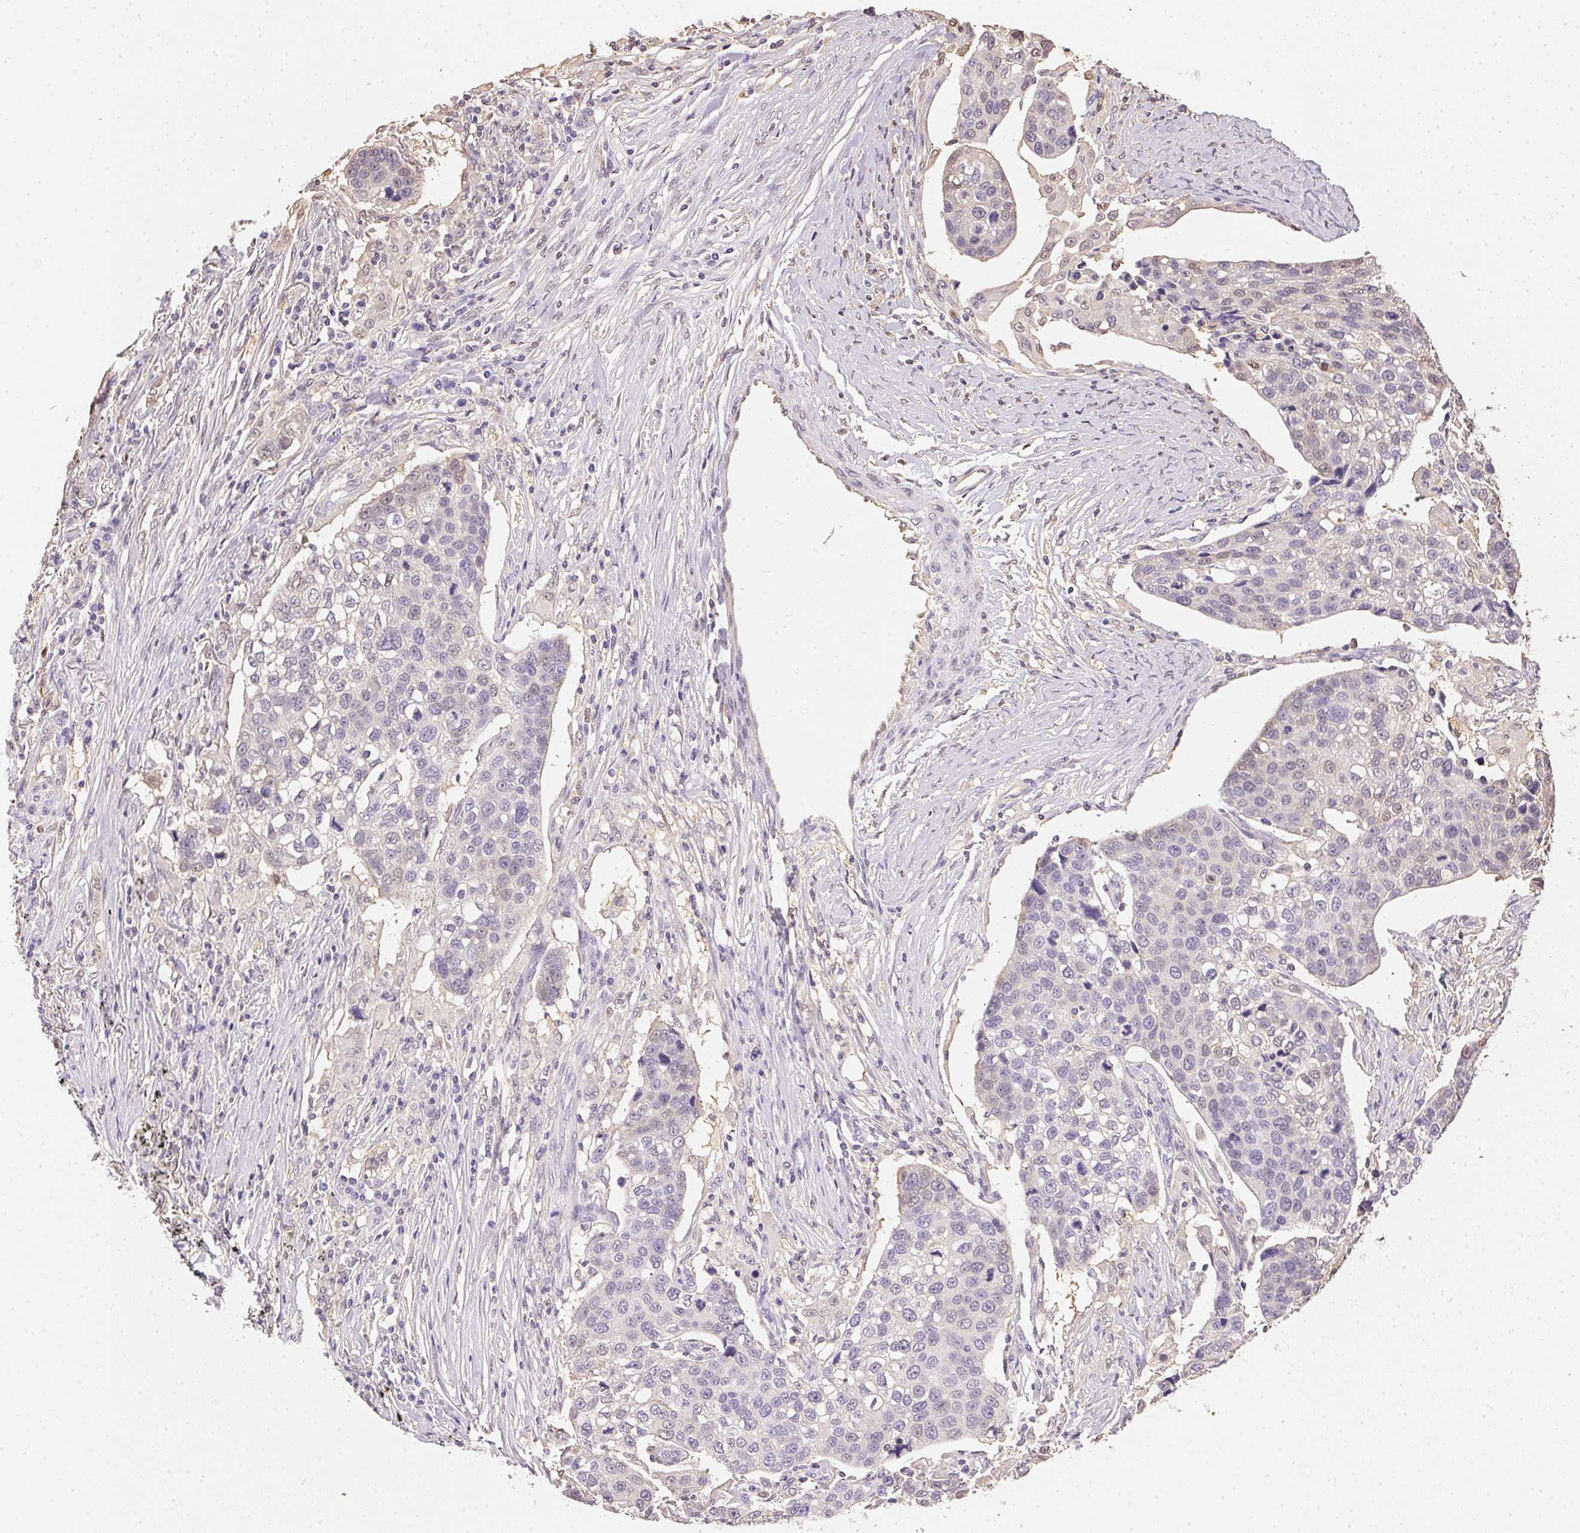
{"staining": {"intensity": "weak", "quantity": "<25%", "location": "nuclear"}, "tissue": "lung cancer", "cell_type": "Tumor cells", "image_type": "cancer", "snomed": [{"axis": "morphology", "description": "Squamous cell carcinoma, NOS"}, {"axis": "topography", "description": "Lymph node"}, {"axis": "topography", "description": "Lung"}], "caption": "High power microscopy photomicrograph of an immunohistochemistry histopathology image of lung cancer, revealing no significant positivity in tumor cells.", "gene": "S100A3", "patient": {"sex": "male", "age": 61}}